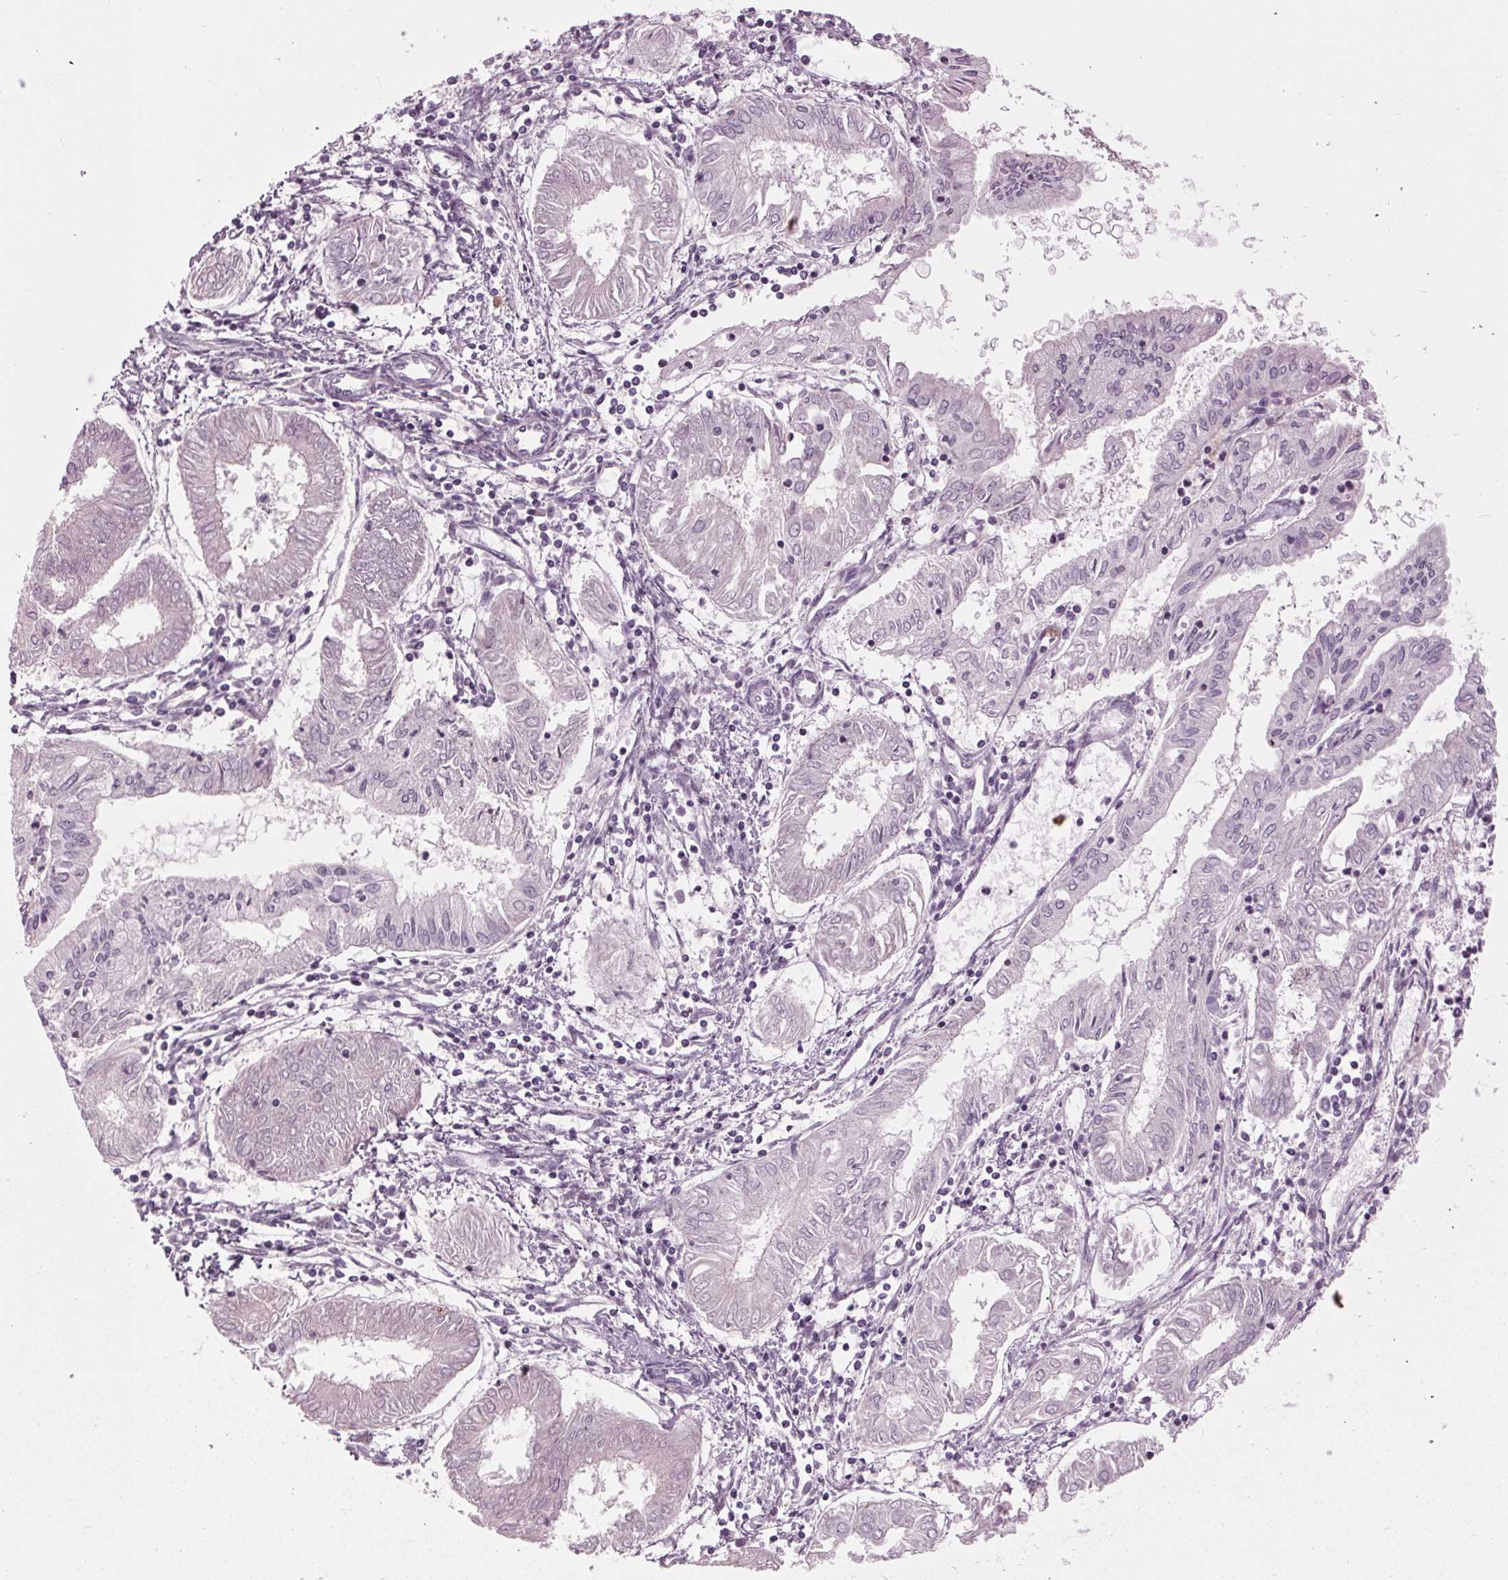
{"staining": {"intensity": "negative", "quantity": "none", "location": "none"}, "tissue": "endometrial cancer", "cell_type": "Tumor cells", "image_type": "cancer", "snomed": [{"axis": "morphology", "description": "Adenocarcinoma, NOS"}, {"axis": "topography", "description": "Endometrium"}], "caption": "DAB (3,3'-diaminobenzidine) immunohistochemical staining of adenocarcinoma (endometrial) exhibits no significant staining in tumor cells.", "gene": "CYP3A43", "patient": {"sex": "female", "age": 68}}